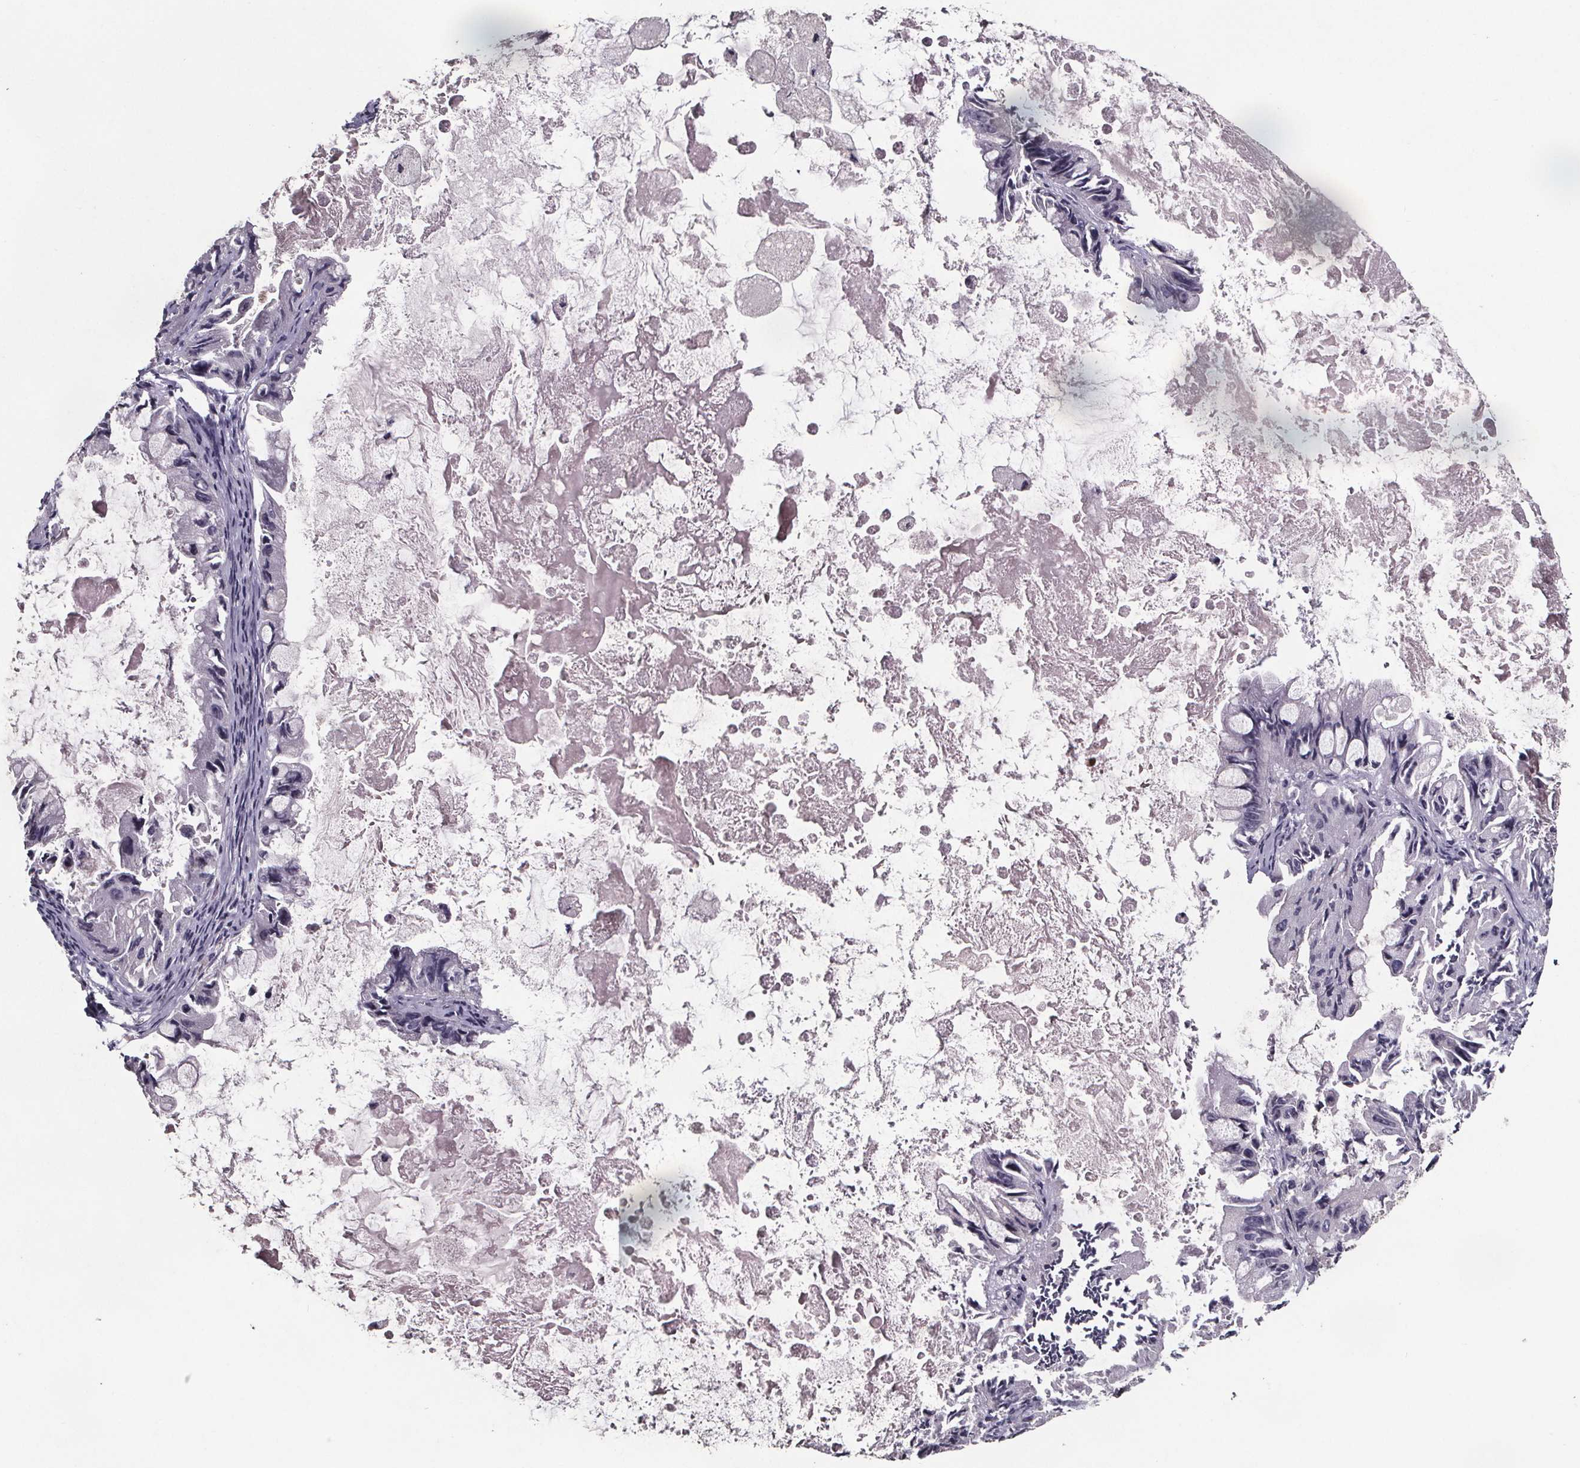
{"staining": {"intensity": "negative", "quantity": "none", "location": "none"}, "tissue": "ovarian cancer", "cell_type": "Tumor cells", "image_type": "cancer", "snomed": [{"axis": "morphology", "description": "Cystadenocarcinoma, mucinous, NOS"}, {"axis": "topography", "description": "Ovary"}], "caption": "Tumor cells show no significant protein expression in ovarian mucinous cystadenocarcinoma. (DAB IHC, high magnification).", "gene": "AR", "patient": {"sex": "female", "age": 61}}